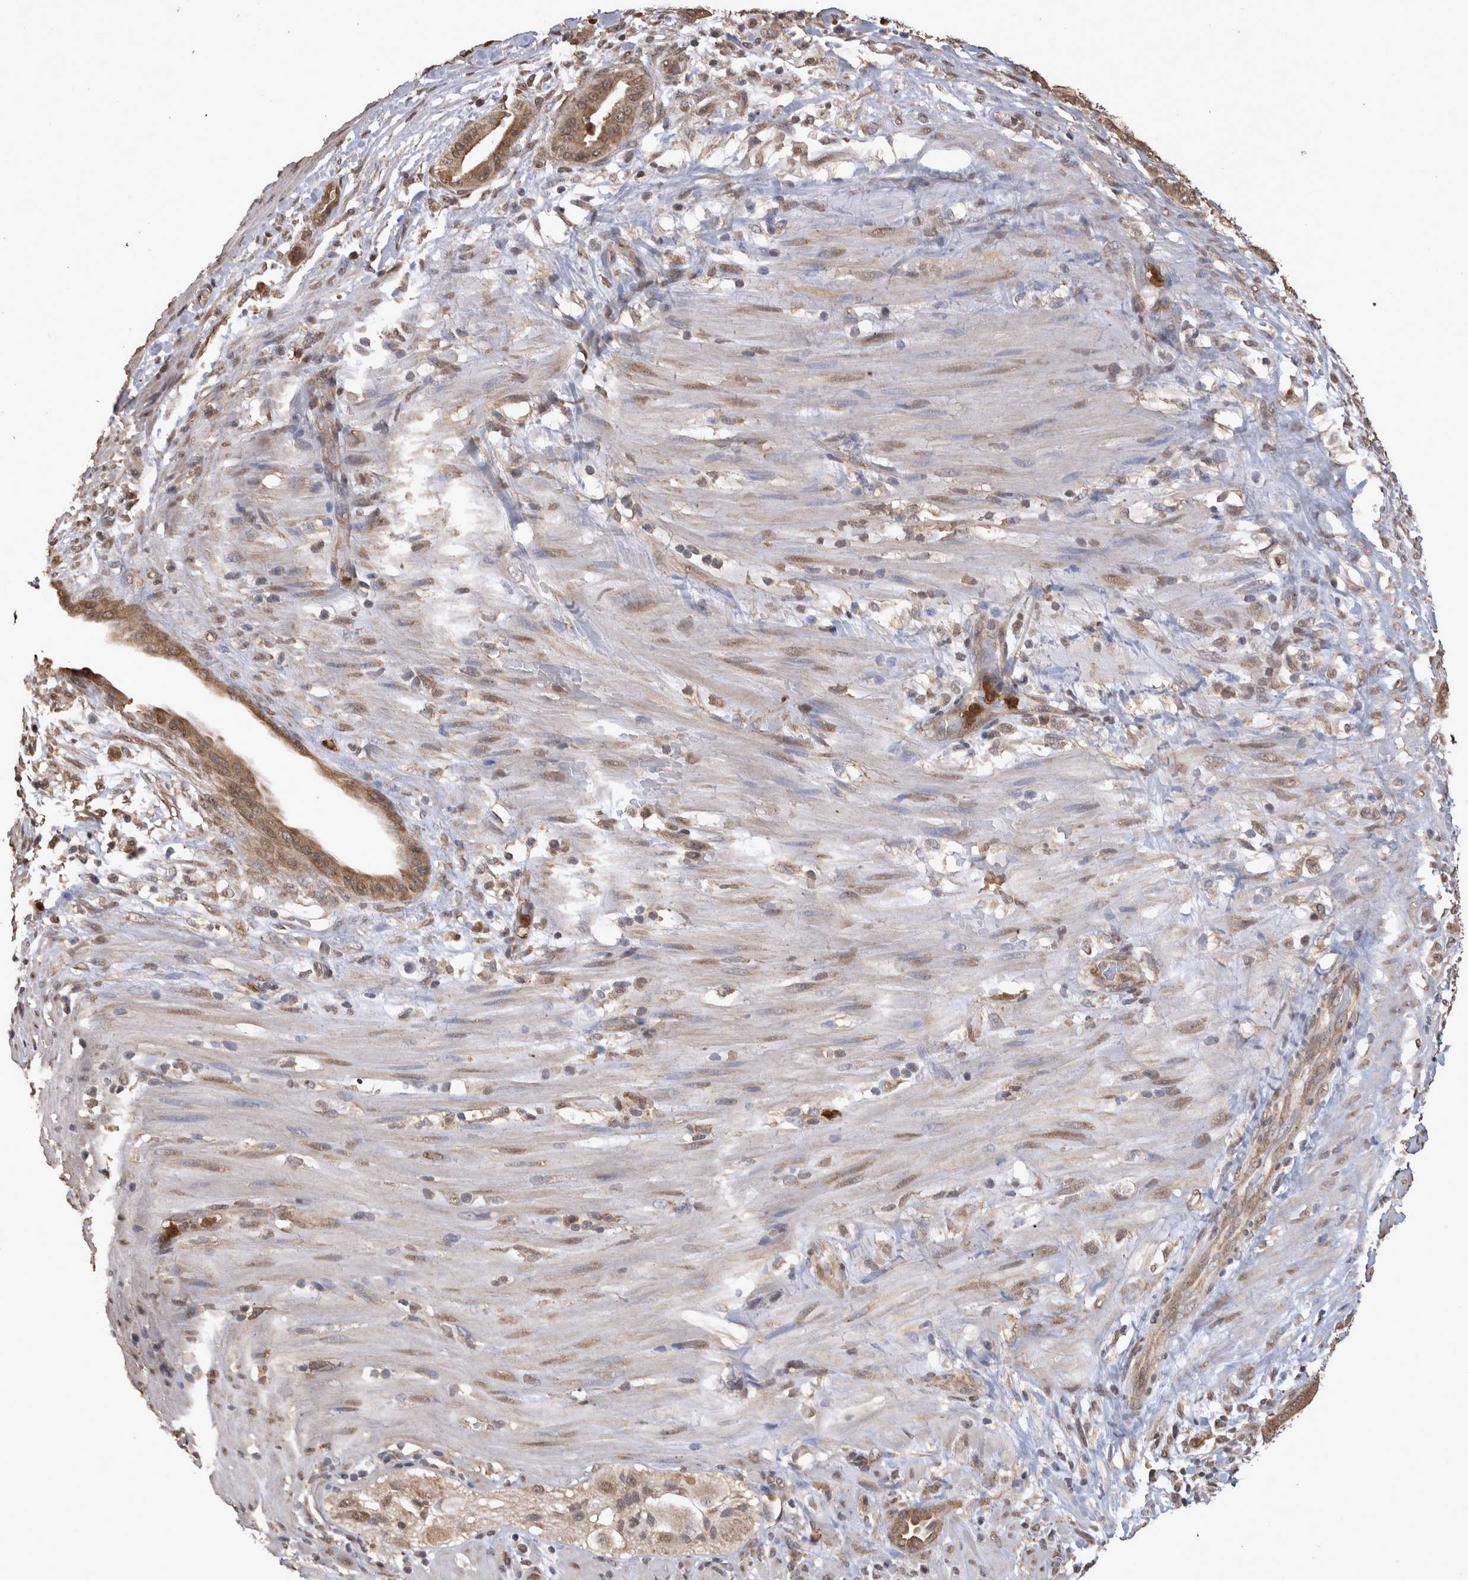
{"staining": {"intensity": "moderate", "quantity": ">75%", "location": "cytoplasmic/membranous"}, "tissue": "pancreatic cancer", "cell_type": "Tumor cells", "image_type": "cancer", "snomed": [{"axis": "morphology", "description": "Adenocarcinoma, NOS"}, {"axis": "topography", "description": "Pancreas"}], "caption": "This is a micrograph of IHC staining of pancreatic adenocarcinoma, which shows moderate expression in the cytoplasmic/membranous of tumor cells.", "gene": "PAK4", "patient": {"sex": "male", "age": 63}}